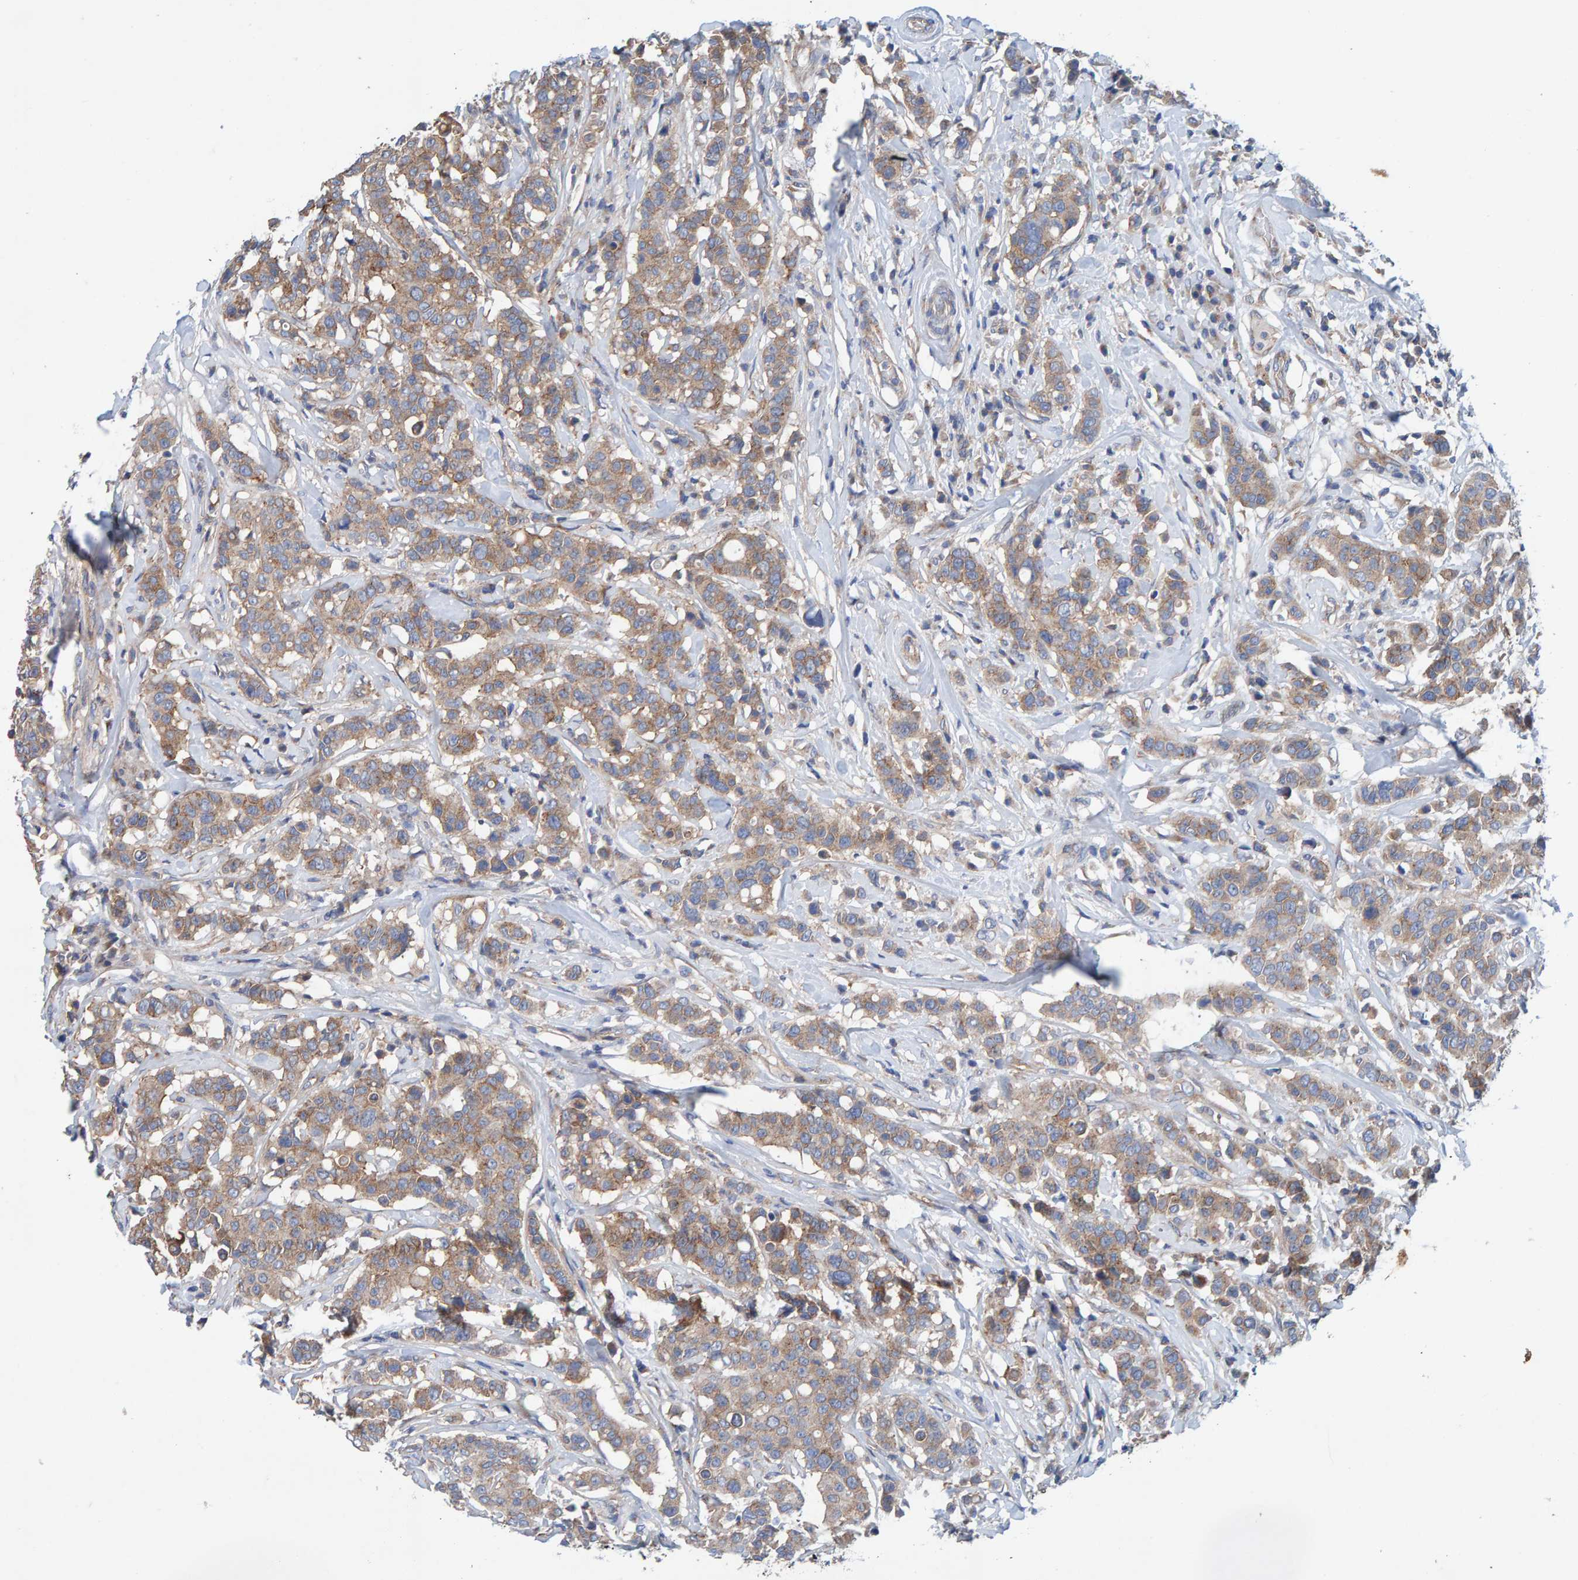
{"staining": {"intensity": "weak", "quantity": ">75%", "location": "cytoplasmic/membranous"}, "tissue": "breast cancer", "cell_type": "Tumor cells", "image_type": "cancer", "snomed": [{"axis": "morphology", "description": "Duct carcinoma"}, {"axis": "topography", "description": "Breast"}], "caption": "A high-resolution micrograph shows immunohistochemistry staining of intraductal carcinoma (breast), which shows weak cytoplasmic/membranous expression in about >75% of tumor cells. (DAB (3,3'-diaminobenzidine) IHC, brown staining for protein, blue staining for nuclei).", "gene": "MKLN1", "patient": {"sex": "female", "age": 27}}